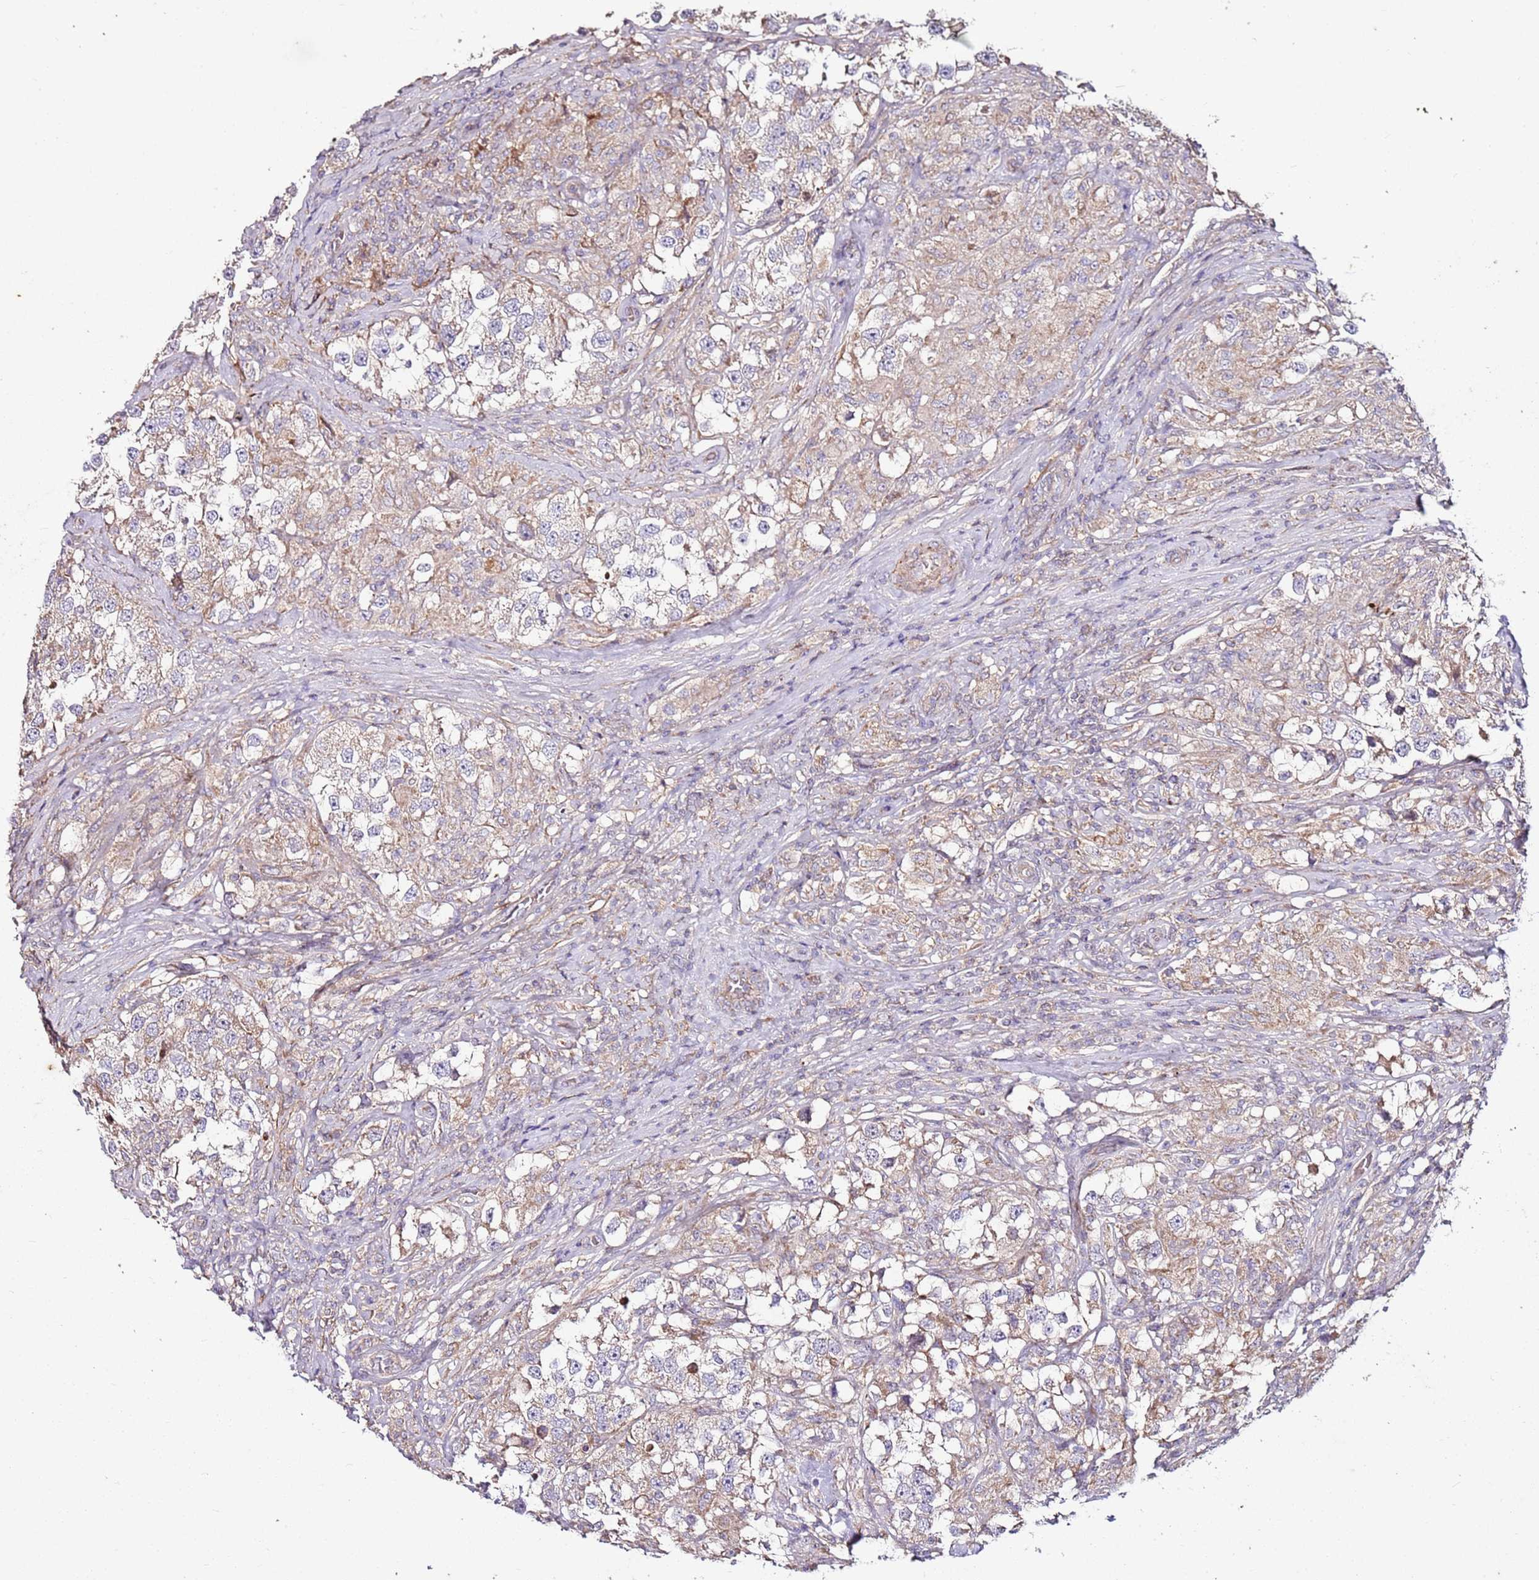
{"staining": {"intensity": "moderate", "quantity": "<25%", "location": "cytoplasmic/membranous"}, "tissue": "testis cancer", "cell_type": "Tumor cells", "image_type": "cancer", "snomed": [{"axis": "morphology", "description": "Seminoma, NOS"}, {"axis": "topography", "description": "Testis"}], "caption": "Immunohistochemistry photomicrograph of testis cancer stained for a protein (brown), which displays low levels of moderate cytoplasmic/membranous expression in approximately <25% of tumor cells.", "gene": "KRTAP21-3", "patient": {"sex": "male", "age": 46}}